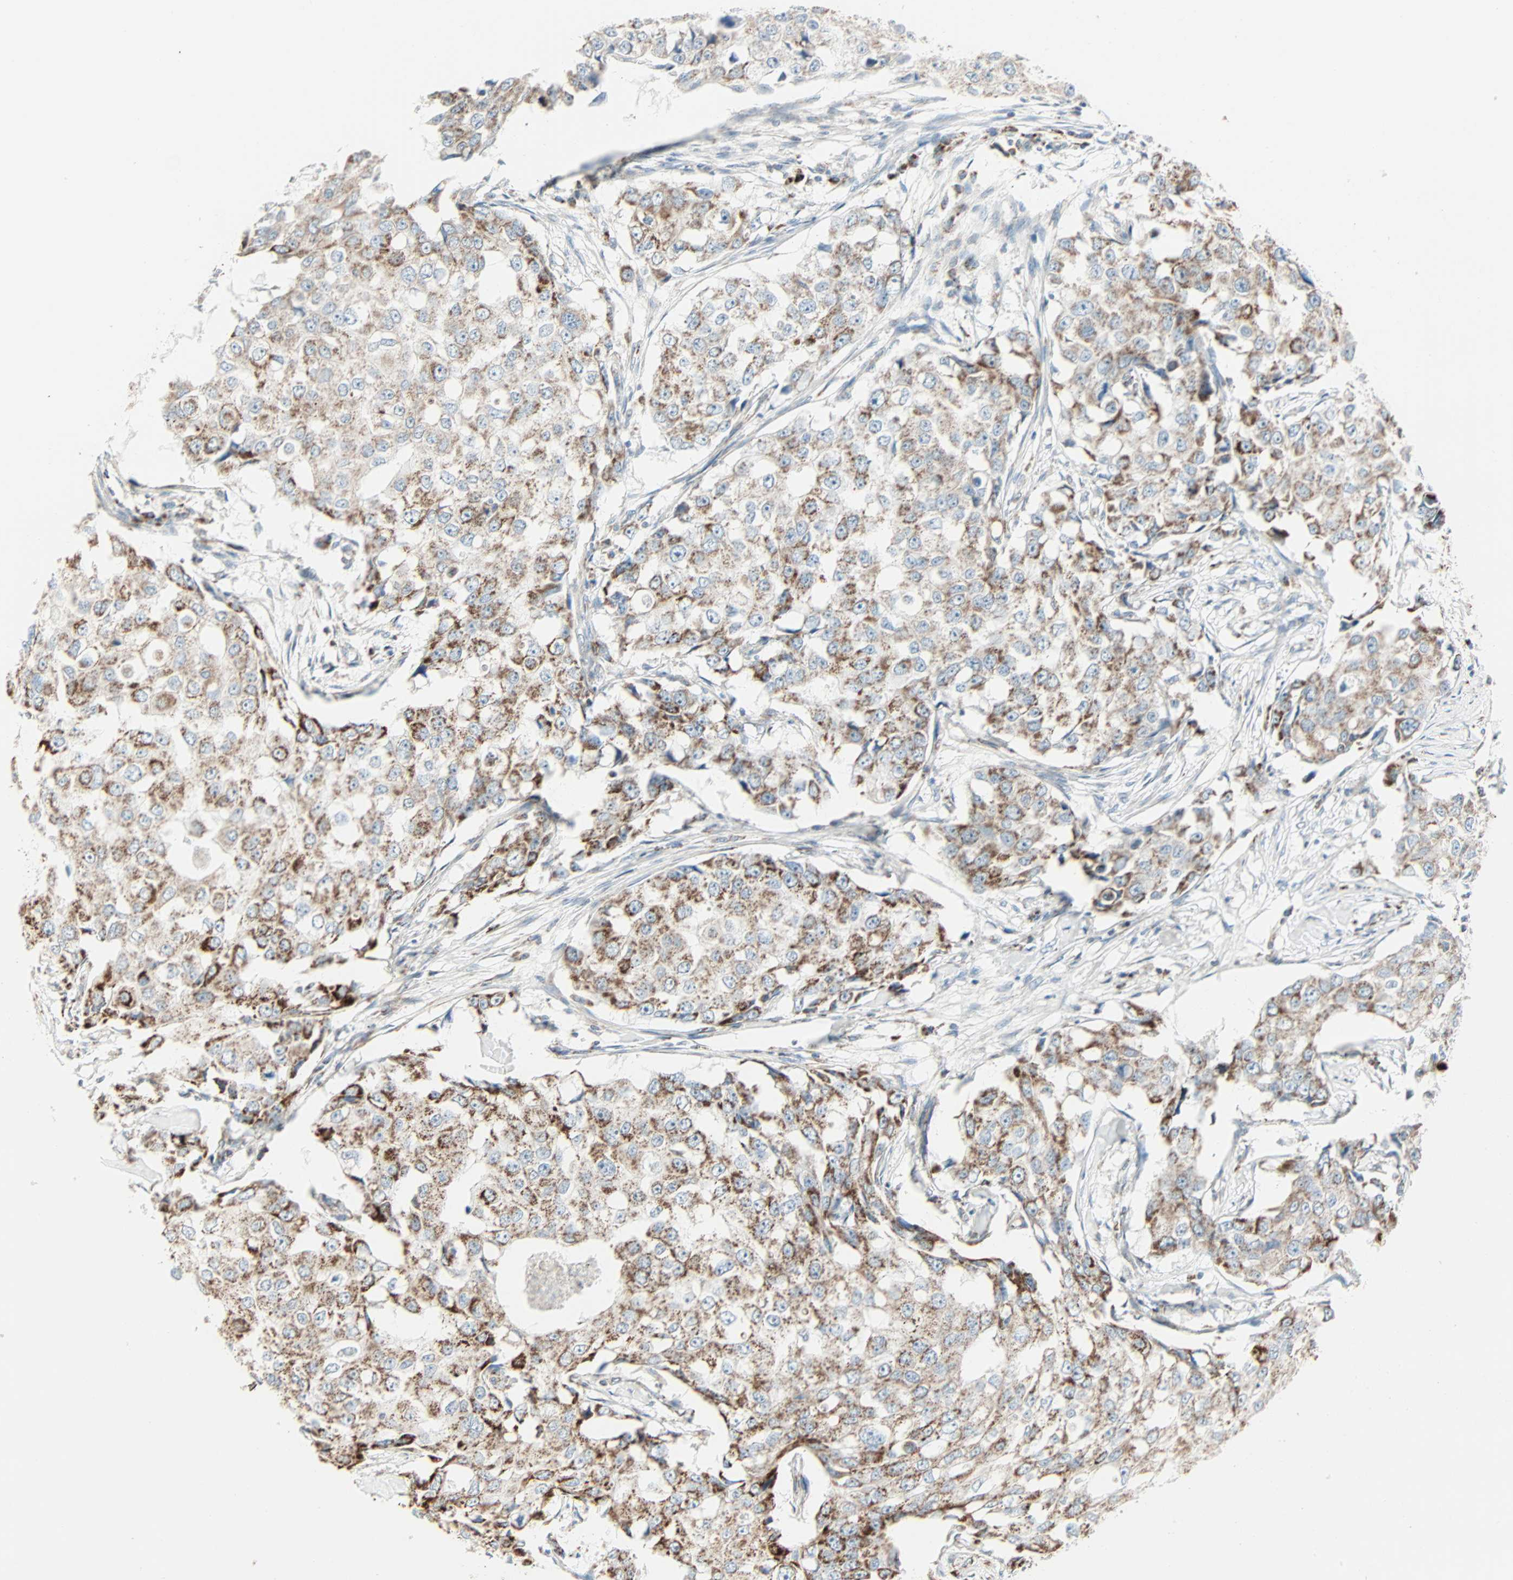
{"staining": {"intensity": "moderate", "quantity": "25%-75%", "location": "cytoplasmic/membranous"}, "tissue": "breast cancer", "cell_type": "Tumor cells", "image_type": "cancer", "snomed": [{"axis": "morphology", "description": "Duct carcinoma"}, {"axis": "topography", "description": "Breast"}], "caption": "This photomicrograph demonstrates immunohistochemistry (IHC) staining of human breast cancer, with medium moderate cytoplasmic/membranous staining in about 25%-75% of tumor cells.", "gene": "IDH2", "patient": {"sex": "female", "age": 27}}